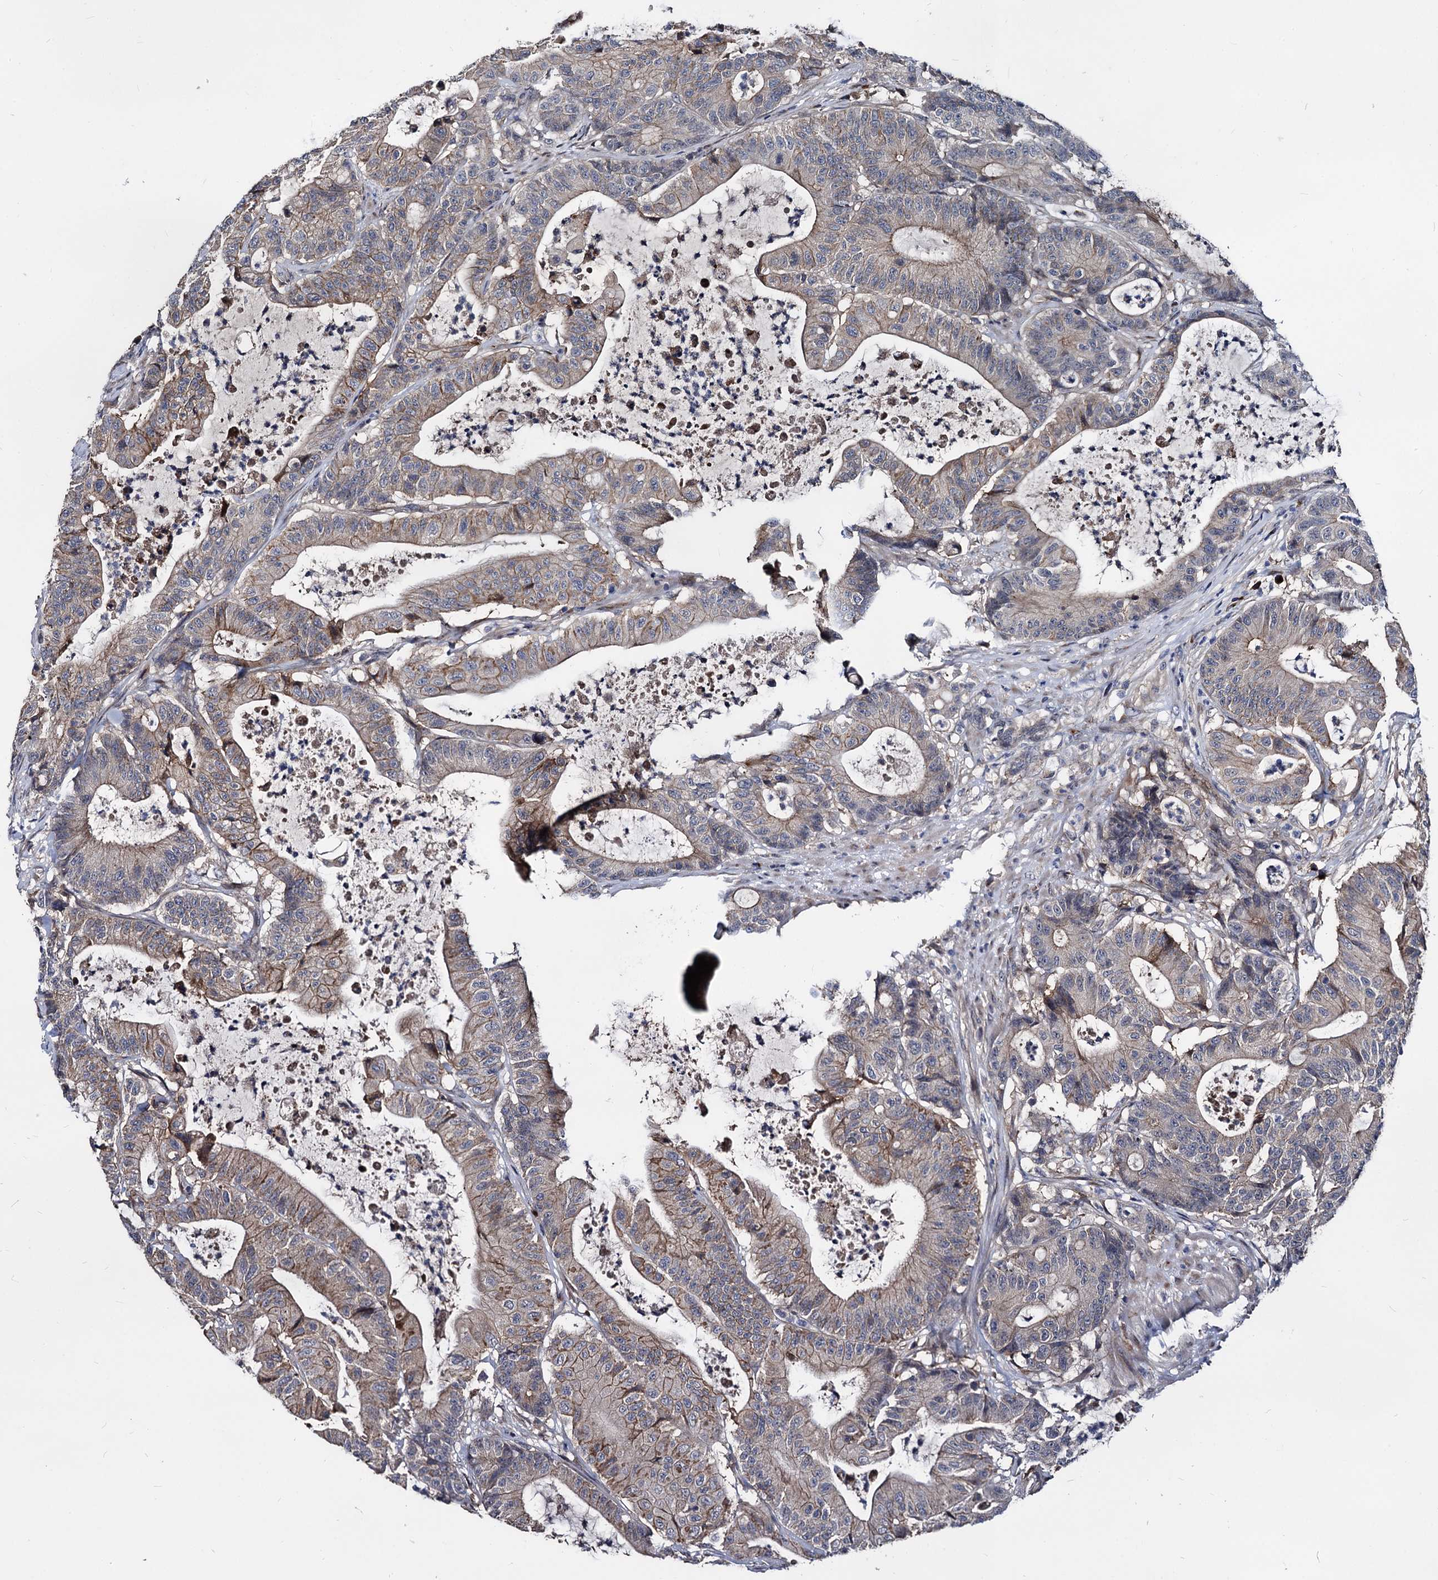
{"staining": {"intensity": "moderate", "quantity": "25%-75%", "location": "cytoplasmic/membranous"}, "tissue": "colorectal cancer", "cell_type": "Tumor cells", "image_type": "cancer", "snomed": [{"axis": "morphology", "description": "Adenocarcinoma, NOS"}, {"axis": "topography", "description": "Colon"}], "caption": "A photomicrograph of colorectal cancer stained for a protein demonstrates moderate cytoplasmic/membranous brown staining in tumor cells.", "gene": "SMAGP", "patient": {"sex": "female", "age": 84}}